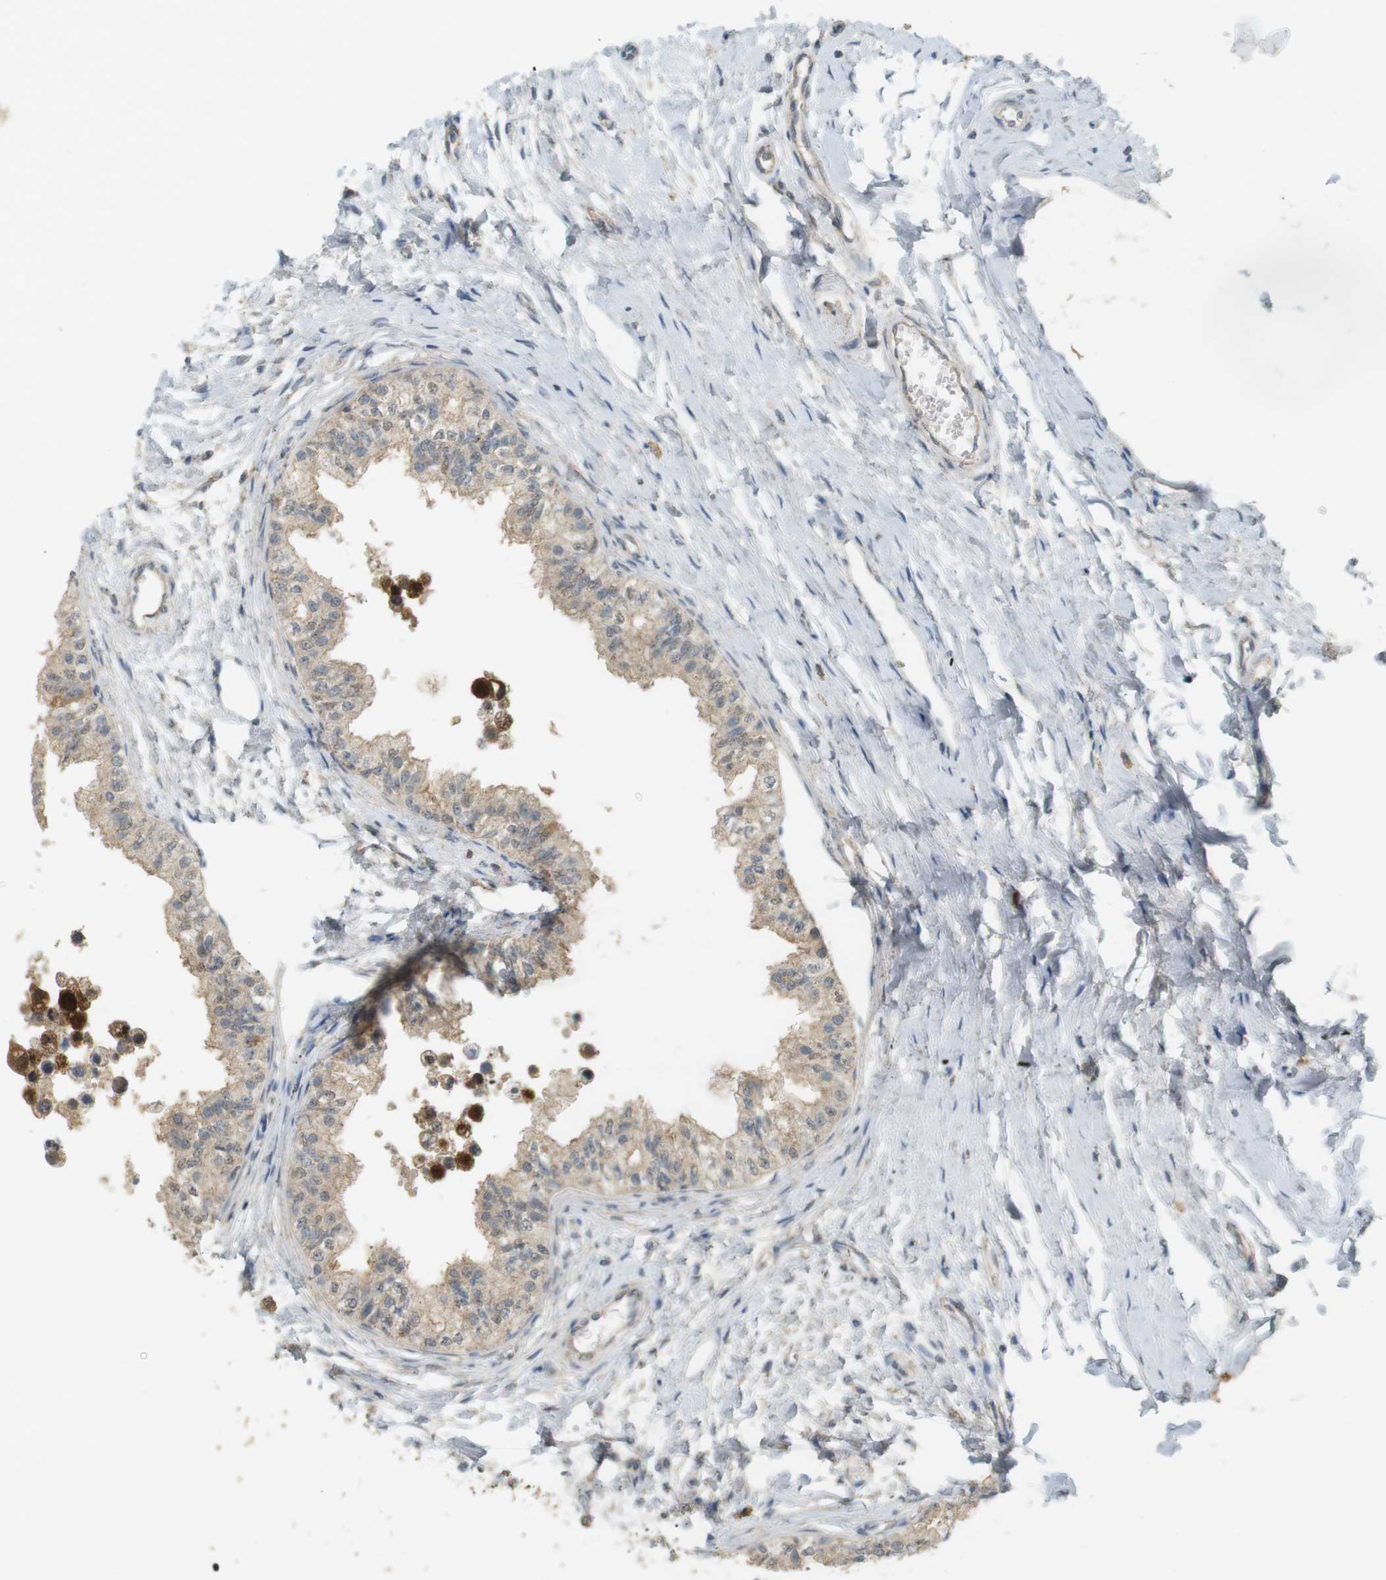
{"staining": {"intensity": "strong", "quantity": "25%-75%", "location": "cytoplasmic/membranous"}, "tissue": "epididymis", "cell_type": "Glandular cells", "image_type": "normal", "snomed": [{"axis": "morphology", "description": "Normal tissue, NOS"}, {"axis": "morphology", "description": "Adenocarcinoma, metastatic, NOS"}, {"axis": "topography", "description": "Testis"}, {"axis": "topography", "description": "Epididymis"}], "caption": "This is an image of IHC staining of benign epididymis, which shows strong expression in the cytoplasmic/membranous of glandular cells.", "gene": "TTK", "patient": {"sex": "male", "age": 26}}